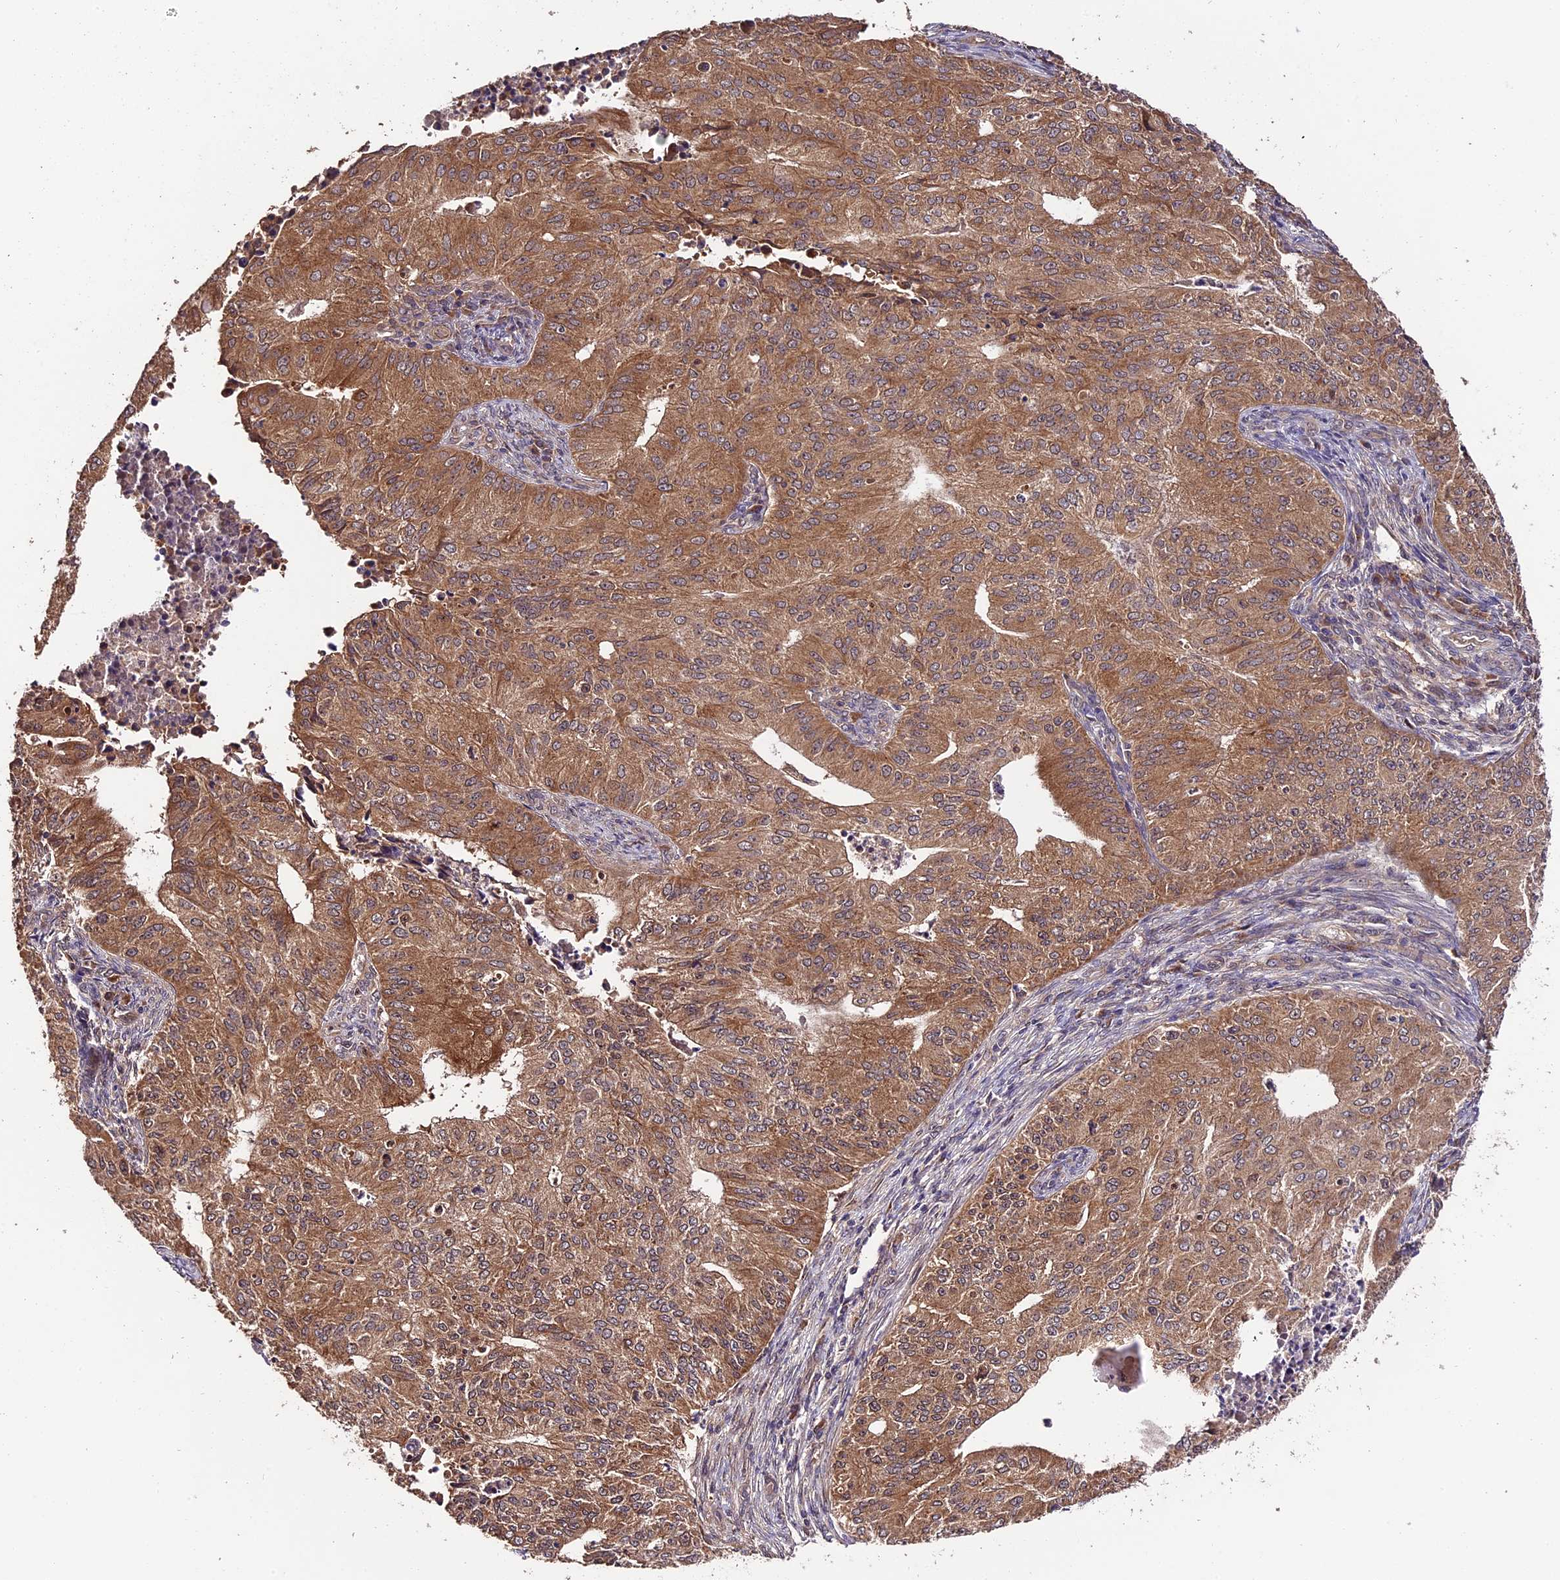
{"staining": {"intensity": "moderate", "quantity": ">75%", "location": "cytoplasmic/membranous"}, "tissue": "endometrial cancer", "cell_type": "Tumor cells", "image_type": "cancer", "snomed": [{"axis": "morphology", "description": "Adenocarcinoma, NOS"}, {"axis": "topography", "description": "Endometrium"}], "caption": "Approximately >75% of tumor cells in endometrial adenocarcinoma show moderate cytoplasmic/membranous protein staining as visualized by brown immunohistochemical staining.", "gene": "TRMT1", "patient": {"sex": "female", "age": 50}}